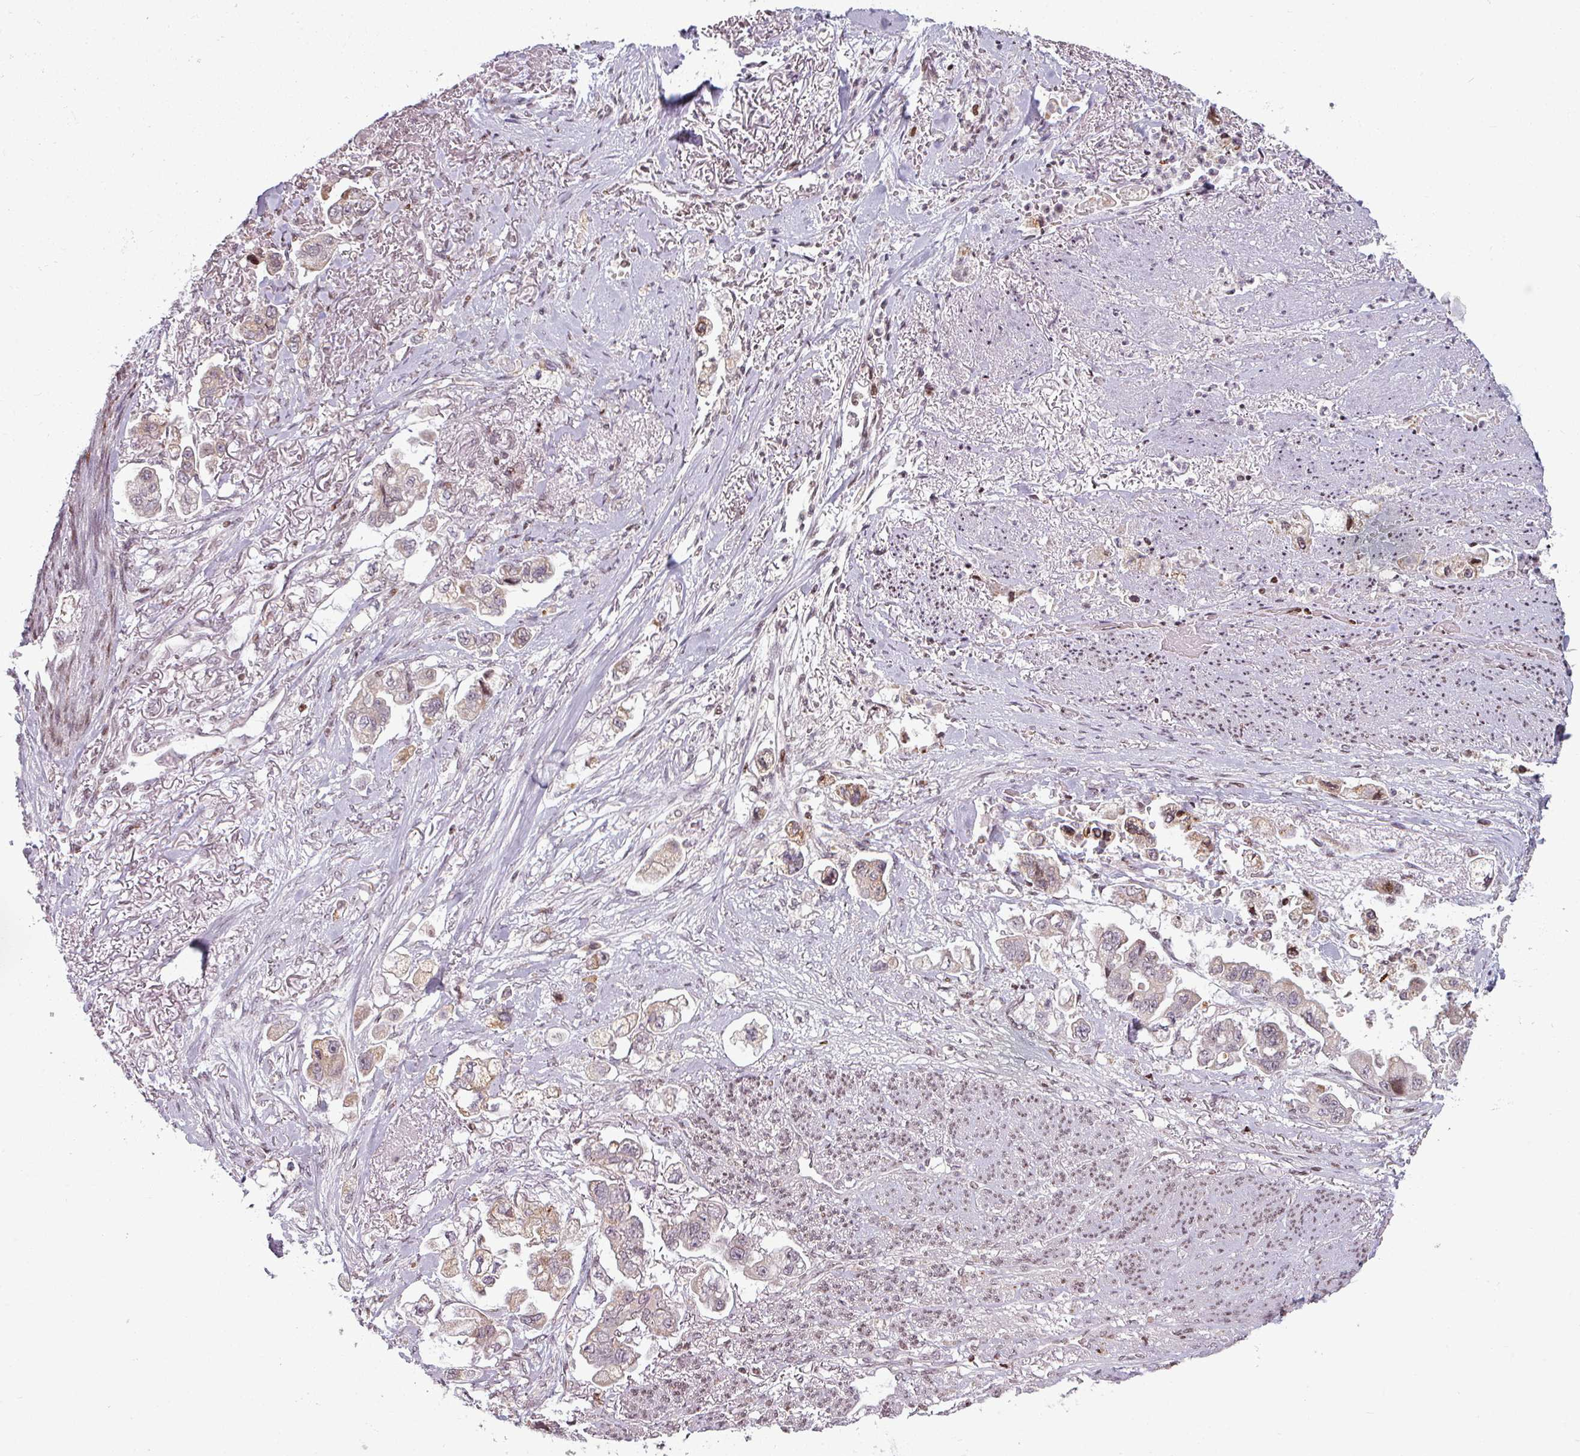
{"staining": {"intensity": "weak", "quantity": "<25%", "location": "cytoplasmic/membranous"}, "tissue": "stomach cancer", "cell_type": "Tumor cells", "image_type": "cancer", "snomed": [{"axis": "morphology", "description": "Adenocarcinoma, NOS"}, {"axis": "topography", "description": "Stomach"}], "caption": "Photomicrograph shows no significant protein positivity in tumor cells of stomach cancer (adenocarcinoma).", "gene": "NCOR1", "patient": {"sex": "male", "age": 62}}